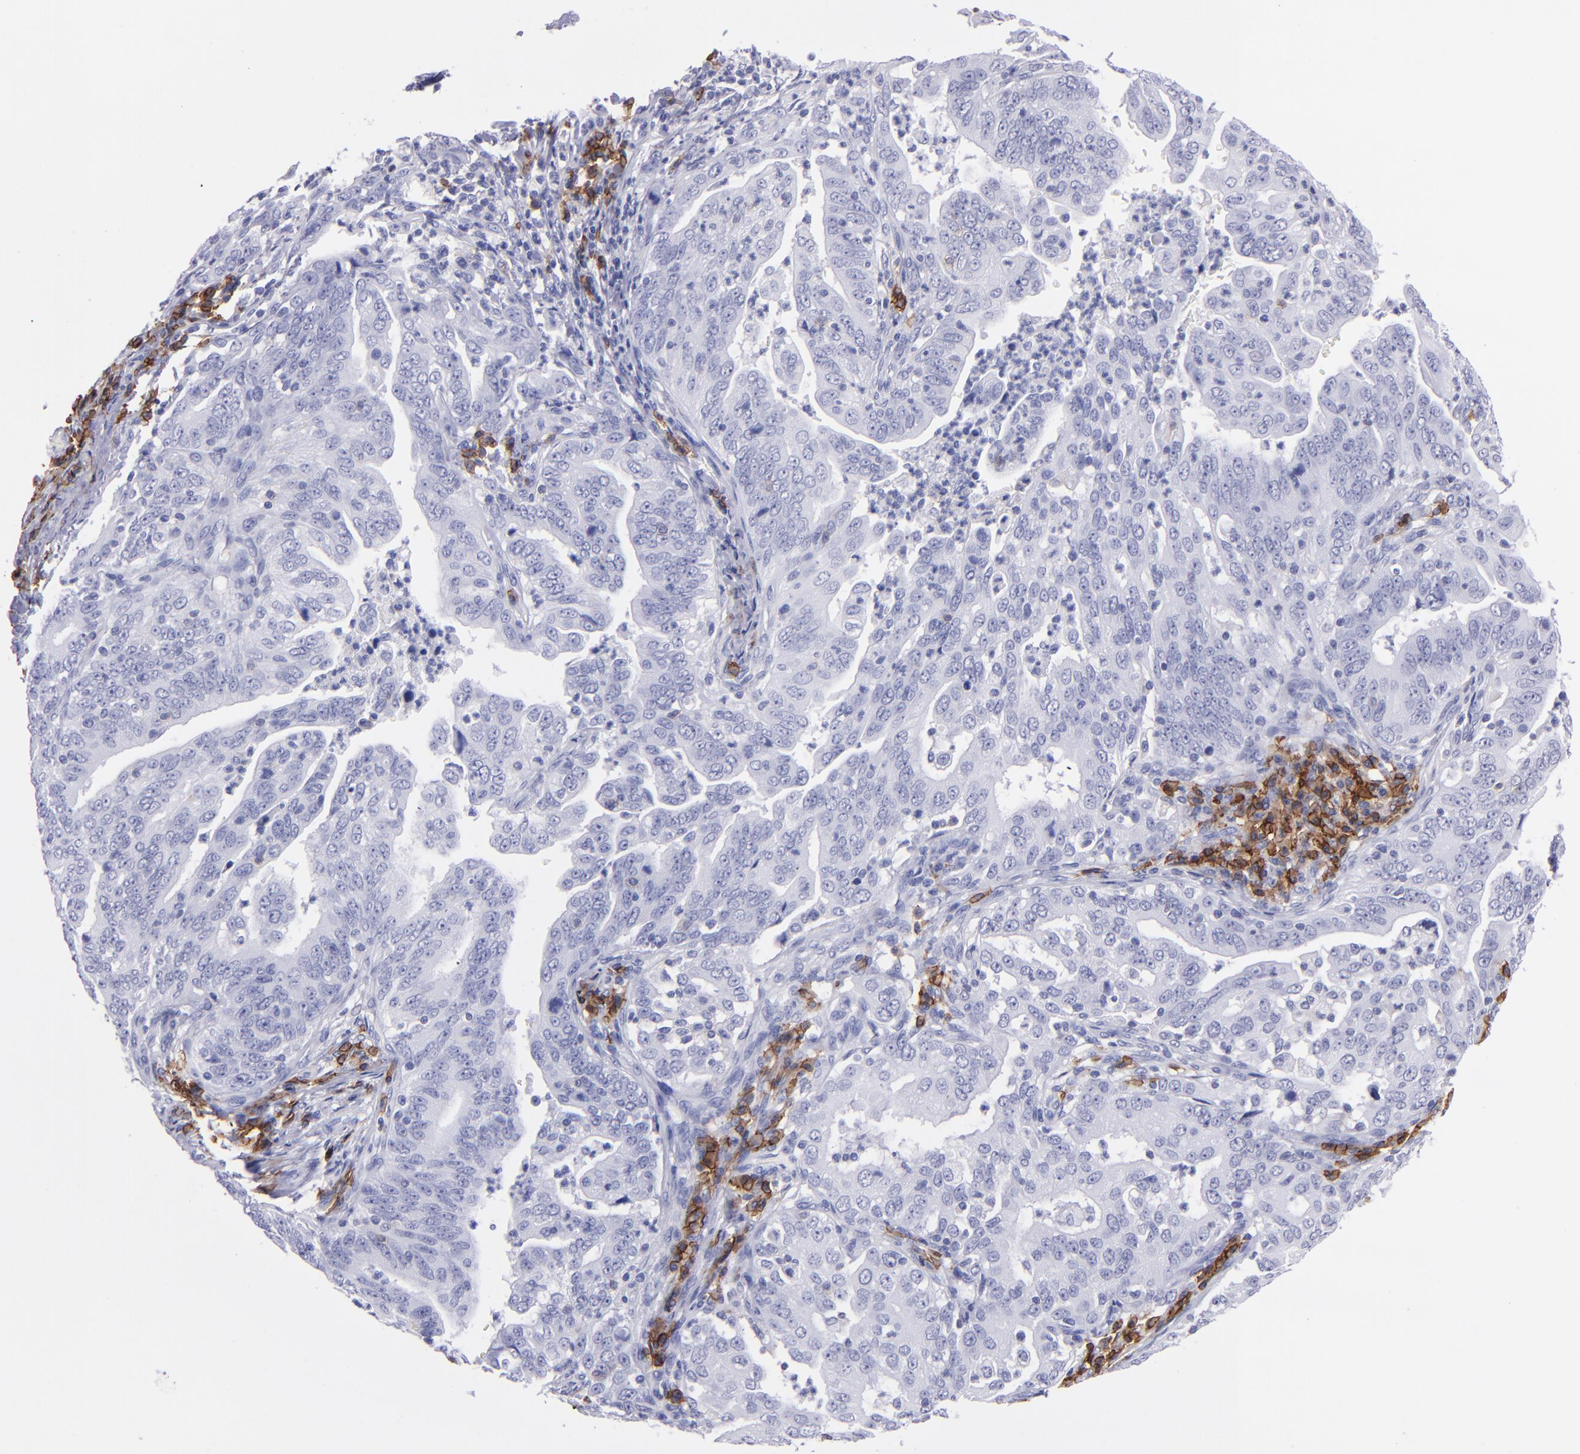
{"staining": {"intensity": "negative", "quantity": "none", "location": "none"}, "tissue": "stomach cancer", "cell_type": "Tumor cells", "image_type": "cancer", "snomed": [{"axis": "morphology", "description": "Adenocarcinoma, NOS"}, {"axis": "topography", "description": "Stomach, upper"}], "caption": "Tumor cells show no significant protein staining in stomach adenocarcinoma.", "gene": "CD38", "patient": {"sex": "female", "age": 50}}